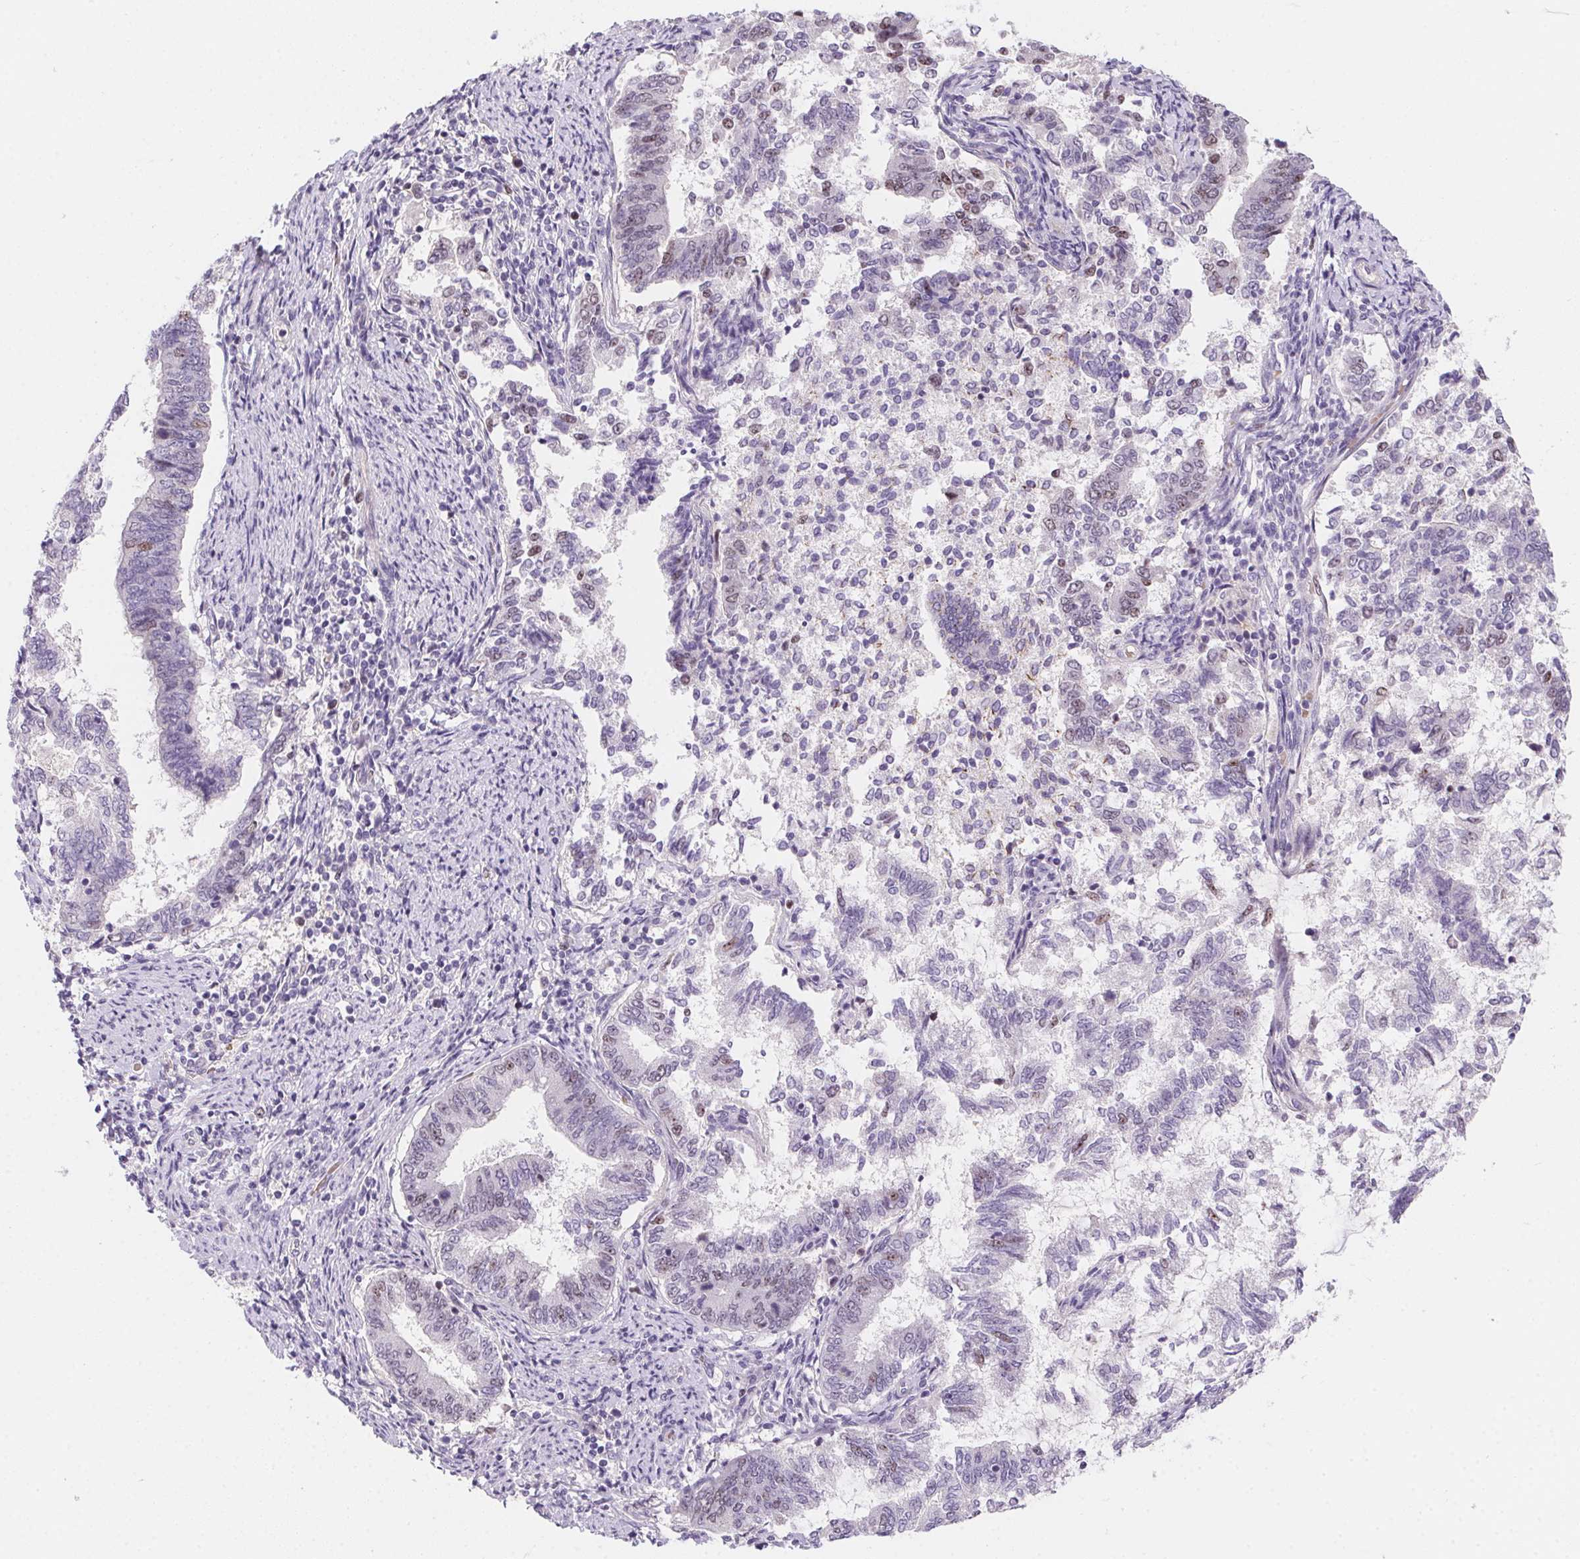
{"staining": {"intensity": "negative", "quantity": "none", "location": "none"}, "tissue": "endometrial cancer", "cell_type": "Tumor cells", "image_type": "cancer", "snomed": [{"axis": "morphology", "description": "Adenocarcinoma, NOS"}, {"axis": "topography", "description": "Endometrium"}], "caption": "Tumor cells are negative for protein expression in human endometrial adenocarcinoma.", "gene": "HELLS", "patient": {"sex": "female", "age": 65}}